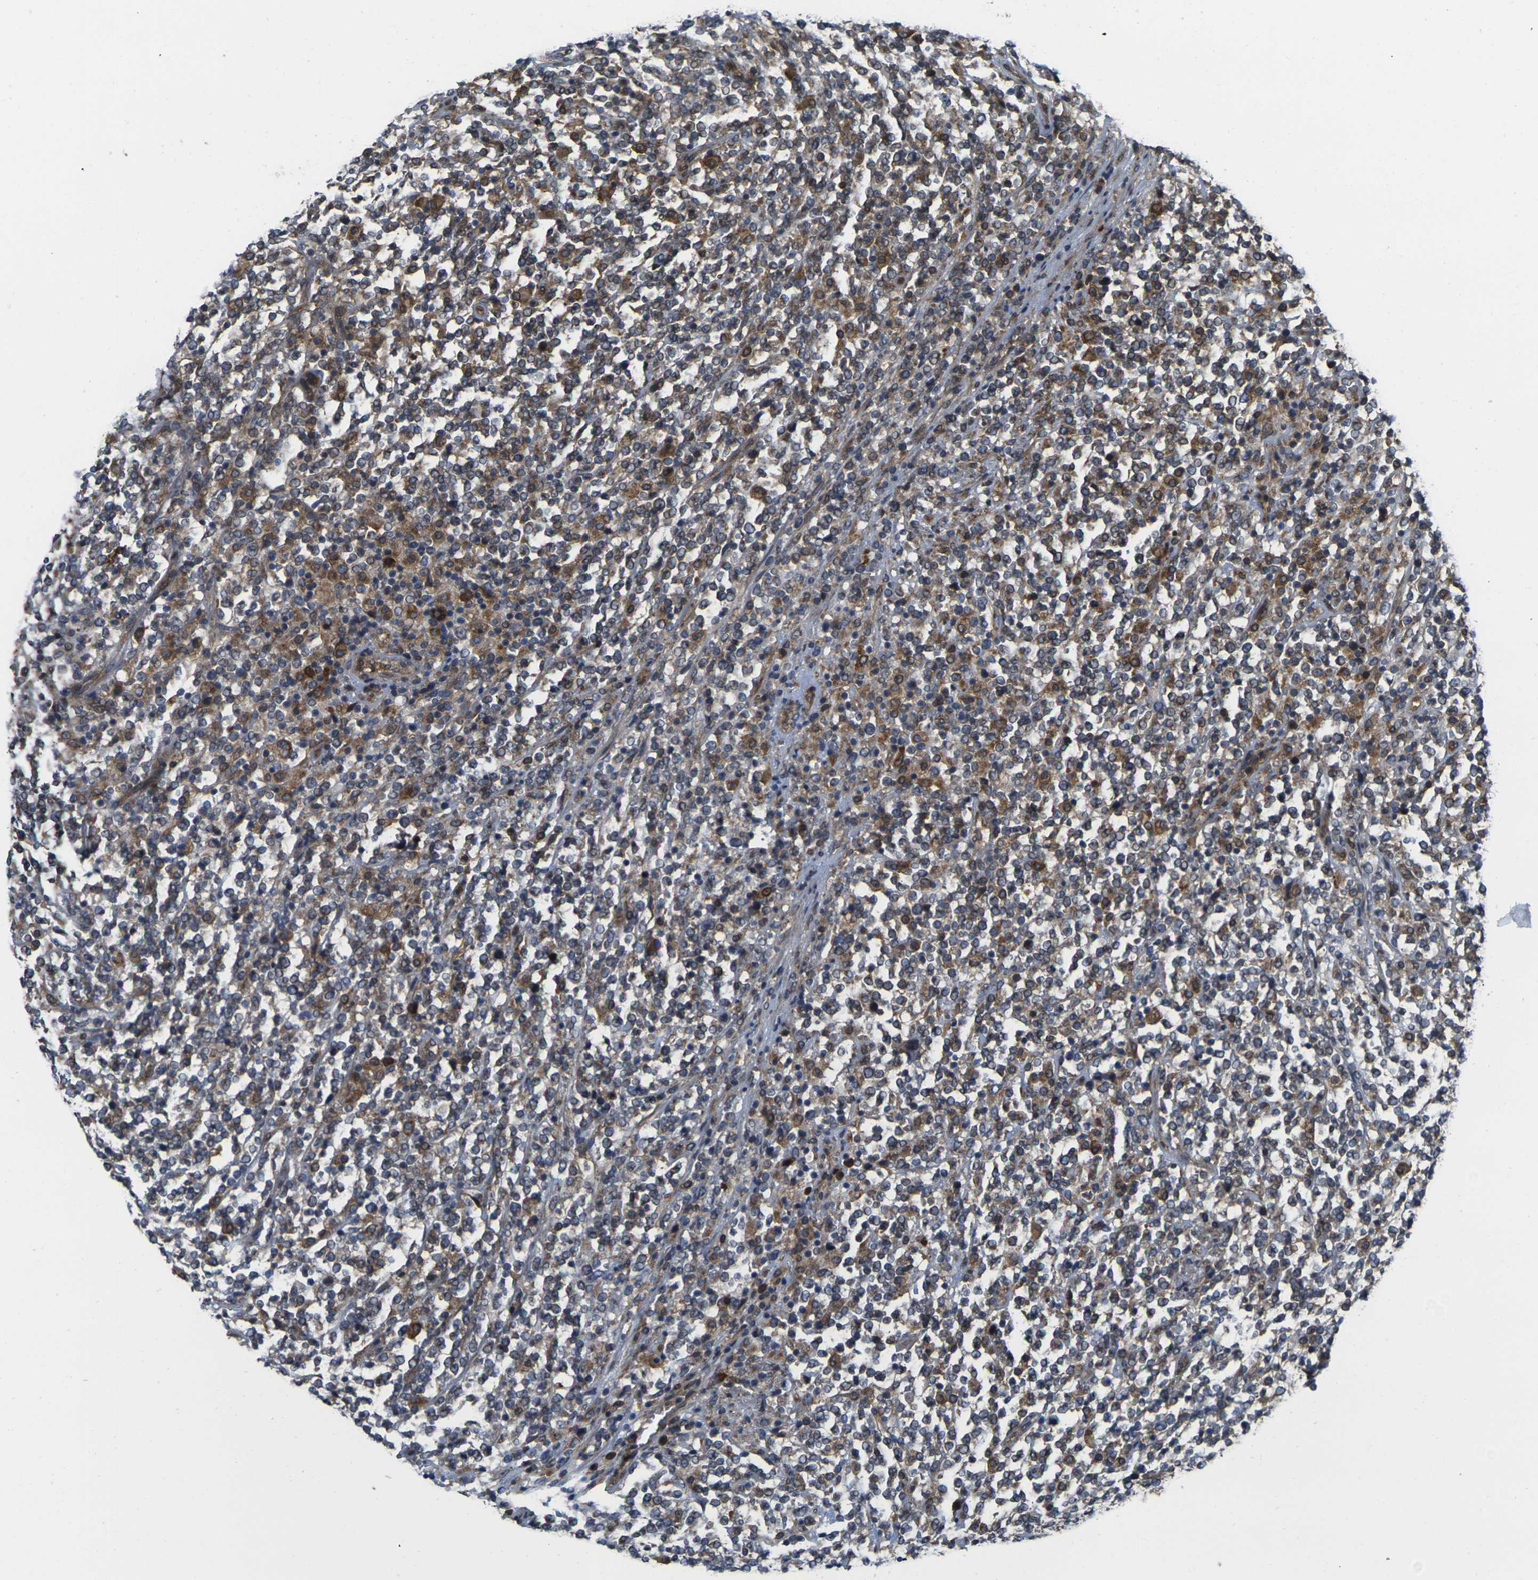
{"staining": {"intensity": "moderate", "quantity": "25%-75%", "location": "cytoplasmic/membranous"}, "tissue": "lymphoma", "cell_type": "Tumor cells", "image_type": "cancer", "snomed": [{"axis": "morphology", "description": "Malignant lymphoma, non-Hodgkin's type, High grade"}, {"axis": "topography", "description": "Soft tissue"}], "caption": "An IHC image of neoplastic tissue is shown. Protein staining in brown labels moderate cytoplasmic/membranous positivity in malignant lymphoma, non-Hodgkin's type (high-grade) within tumor cells. The protein is stained brown, and the nuclei are stained in blue (DAB (3,3'-diaminobenzidine) IHC with brightfield microscopy, high magnification).", "gene": "FZD1", "patient": {"sex": "male", "age": 18}}